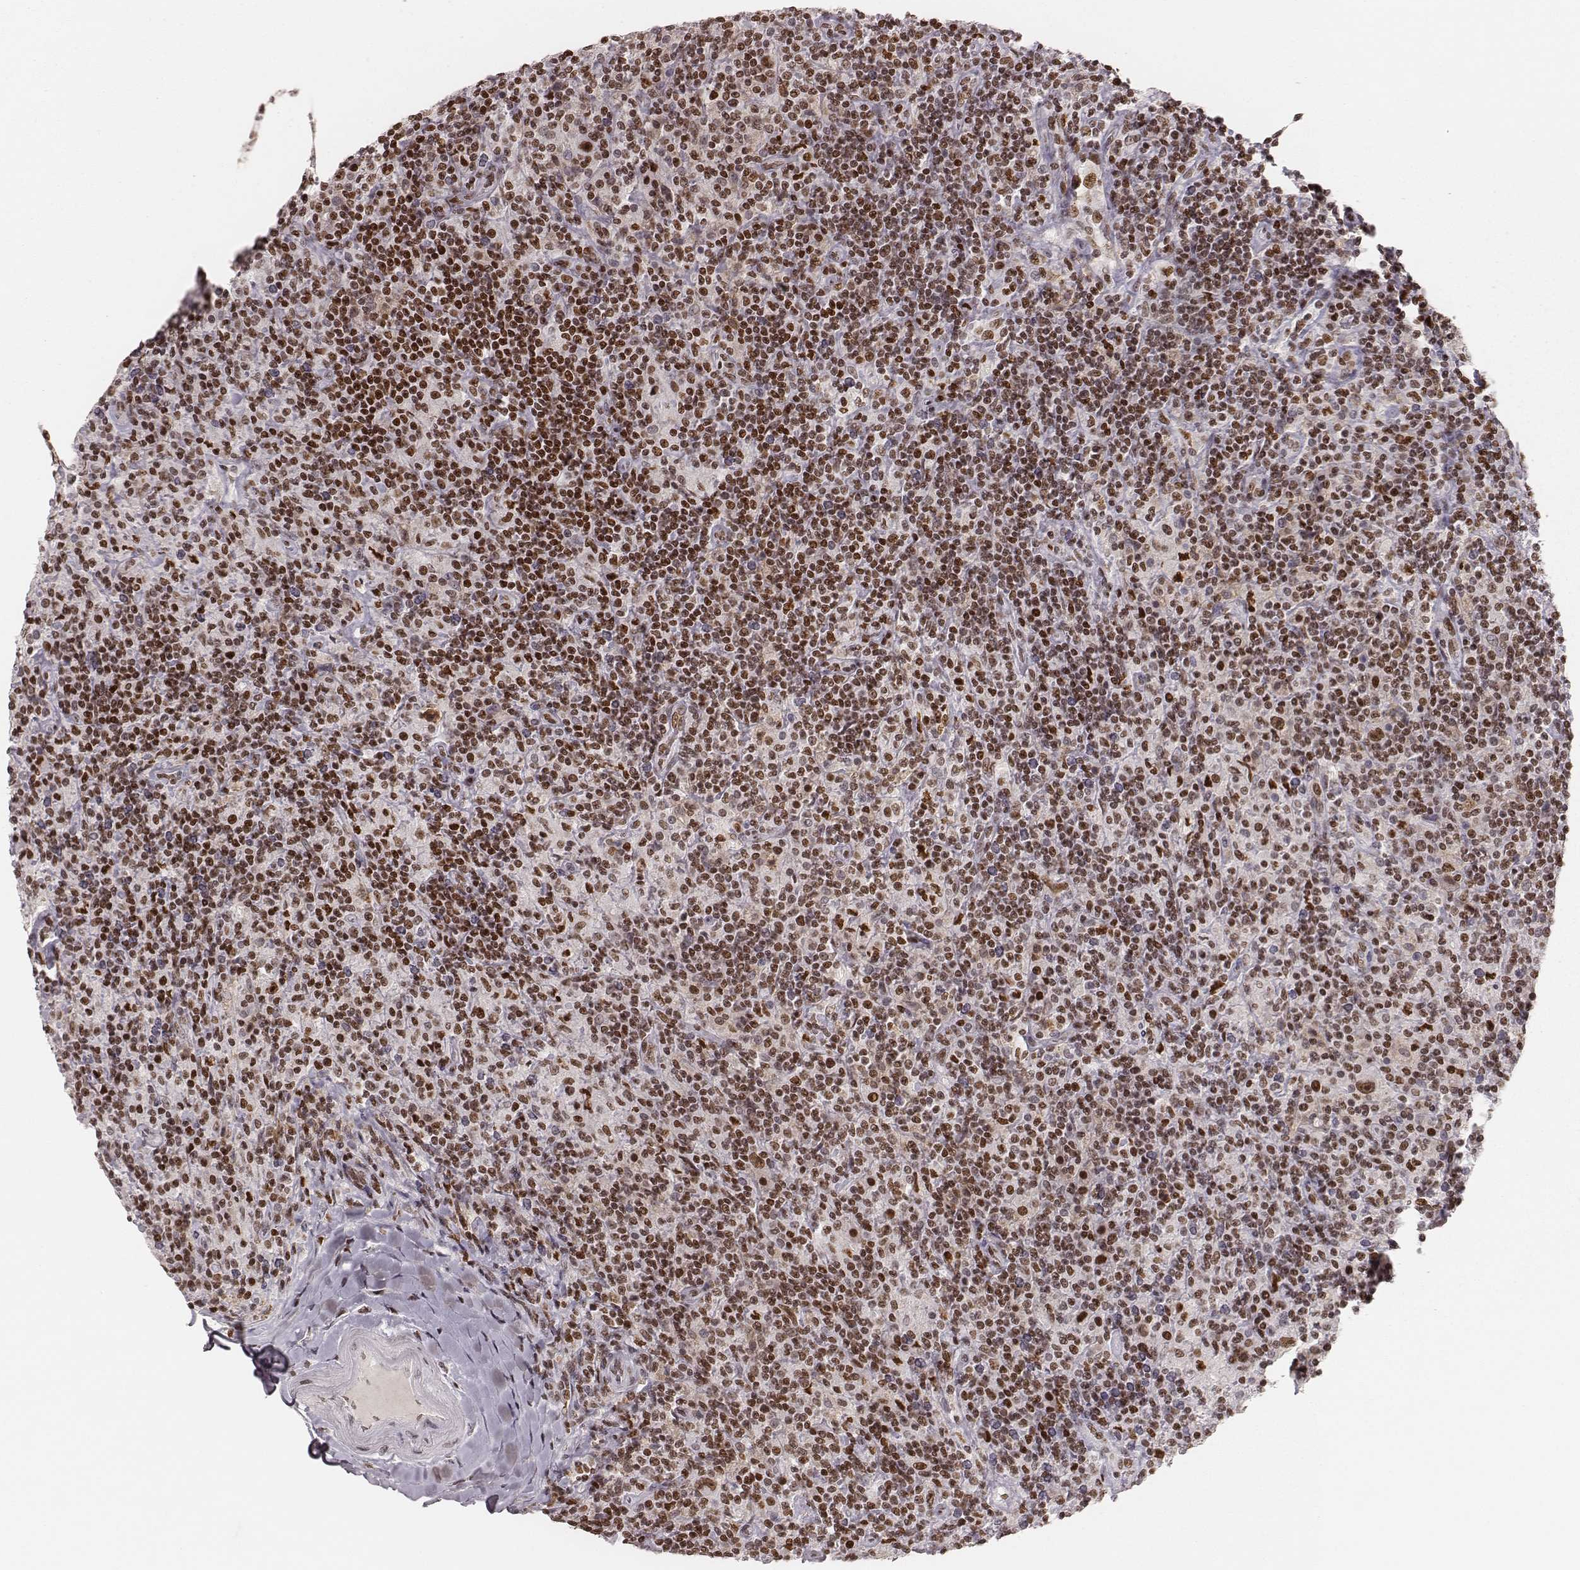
{"staining": {"intensity": "moderate", "quantity": ">75%", "location": "nuclear"}, "tissue": "lymphoma", "cell_type": "Tumor cells", "image_type": "cancer", "snomed": [{"axis": "morphology", "description": "Hodgkin's disease, NOS"}, {"axis": "topography", "description": "Lymph node"}], "caption": "About >75% of tumor cells in lymphoma demonstrate moderate nuclear protein staining as visualized by brown immunohistochemical staining.", "gene": "PARP1", "patient": {"sex": "male", "age": 70}}